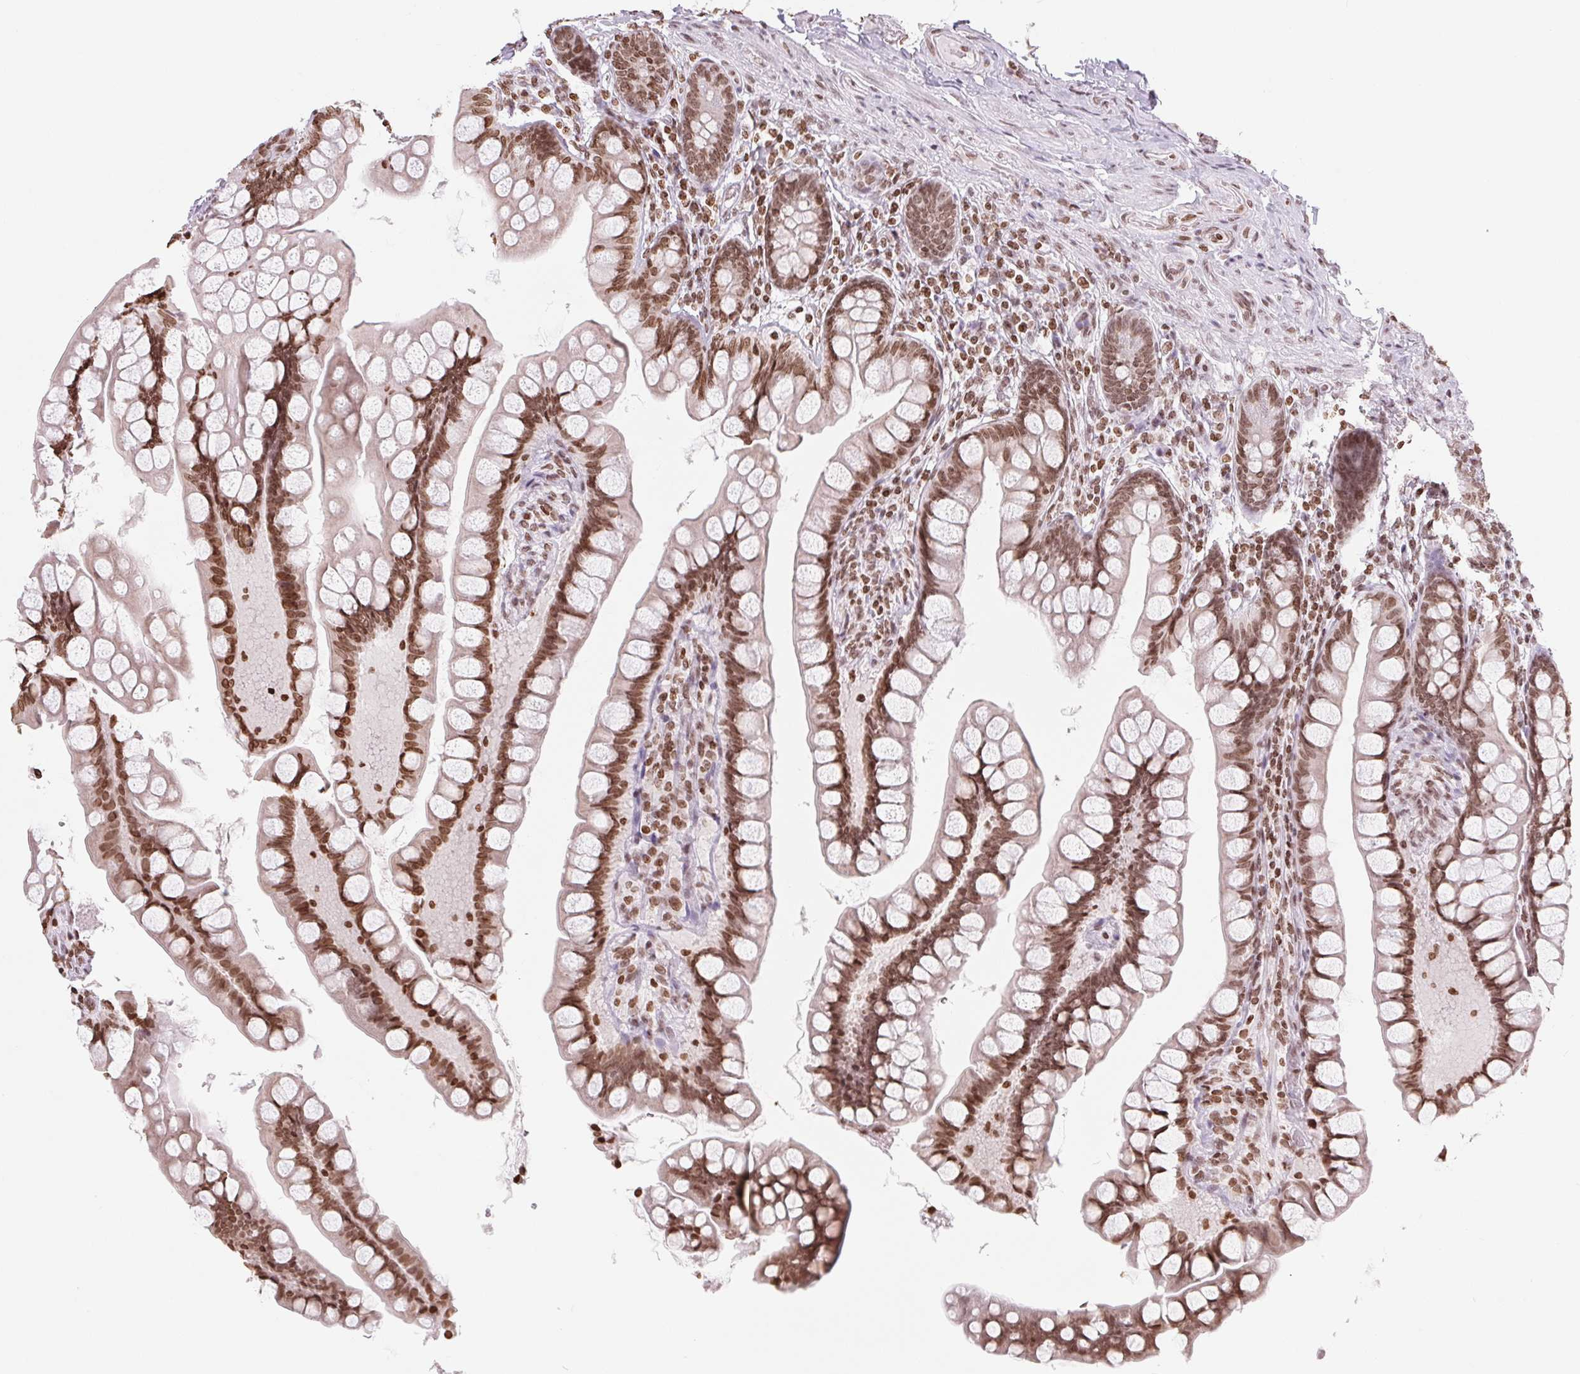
{"staining": {"intensity": "moderate", "quantity": ">75%", "location": "nuclear"}, "tissue": "small intestine", "cell_type": "Glandular cells", "image_type": "normal", "snomed": [{"axis": "morphology", "description": "Normal tissue, NOS"}, {"axis": "topography", "description": "Small intestine"}], "caption": "This is an image of immunohistochemistry (IHC) staining of unremarkable small intestine, which shows moderate staining in the nuclear of glandular cells.", "gene": "SMIM12", "patient": {"sex": "male", "age": 70}}